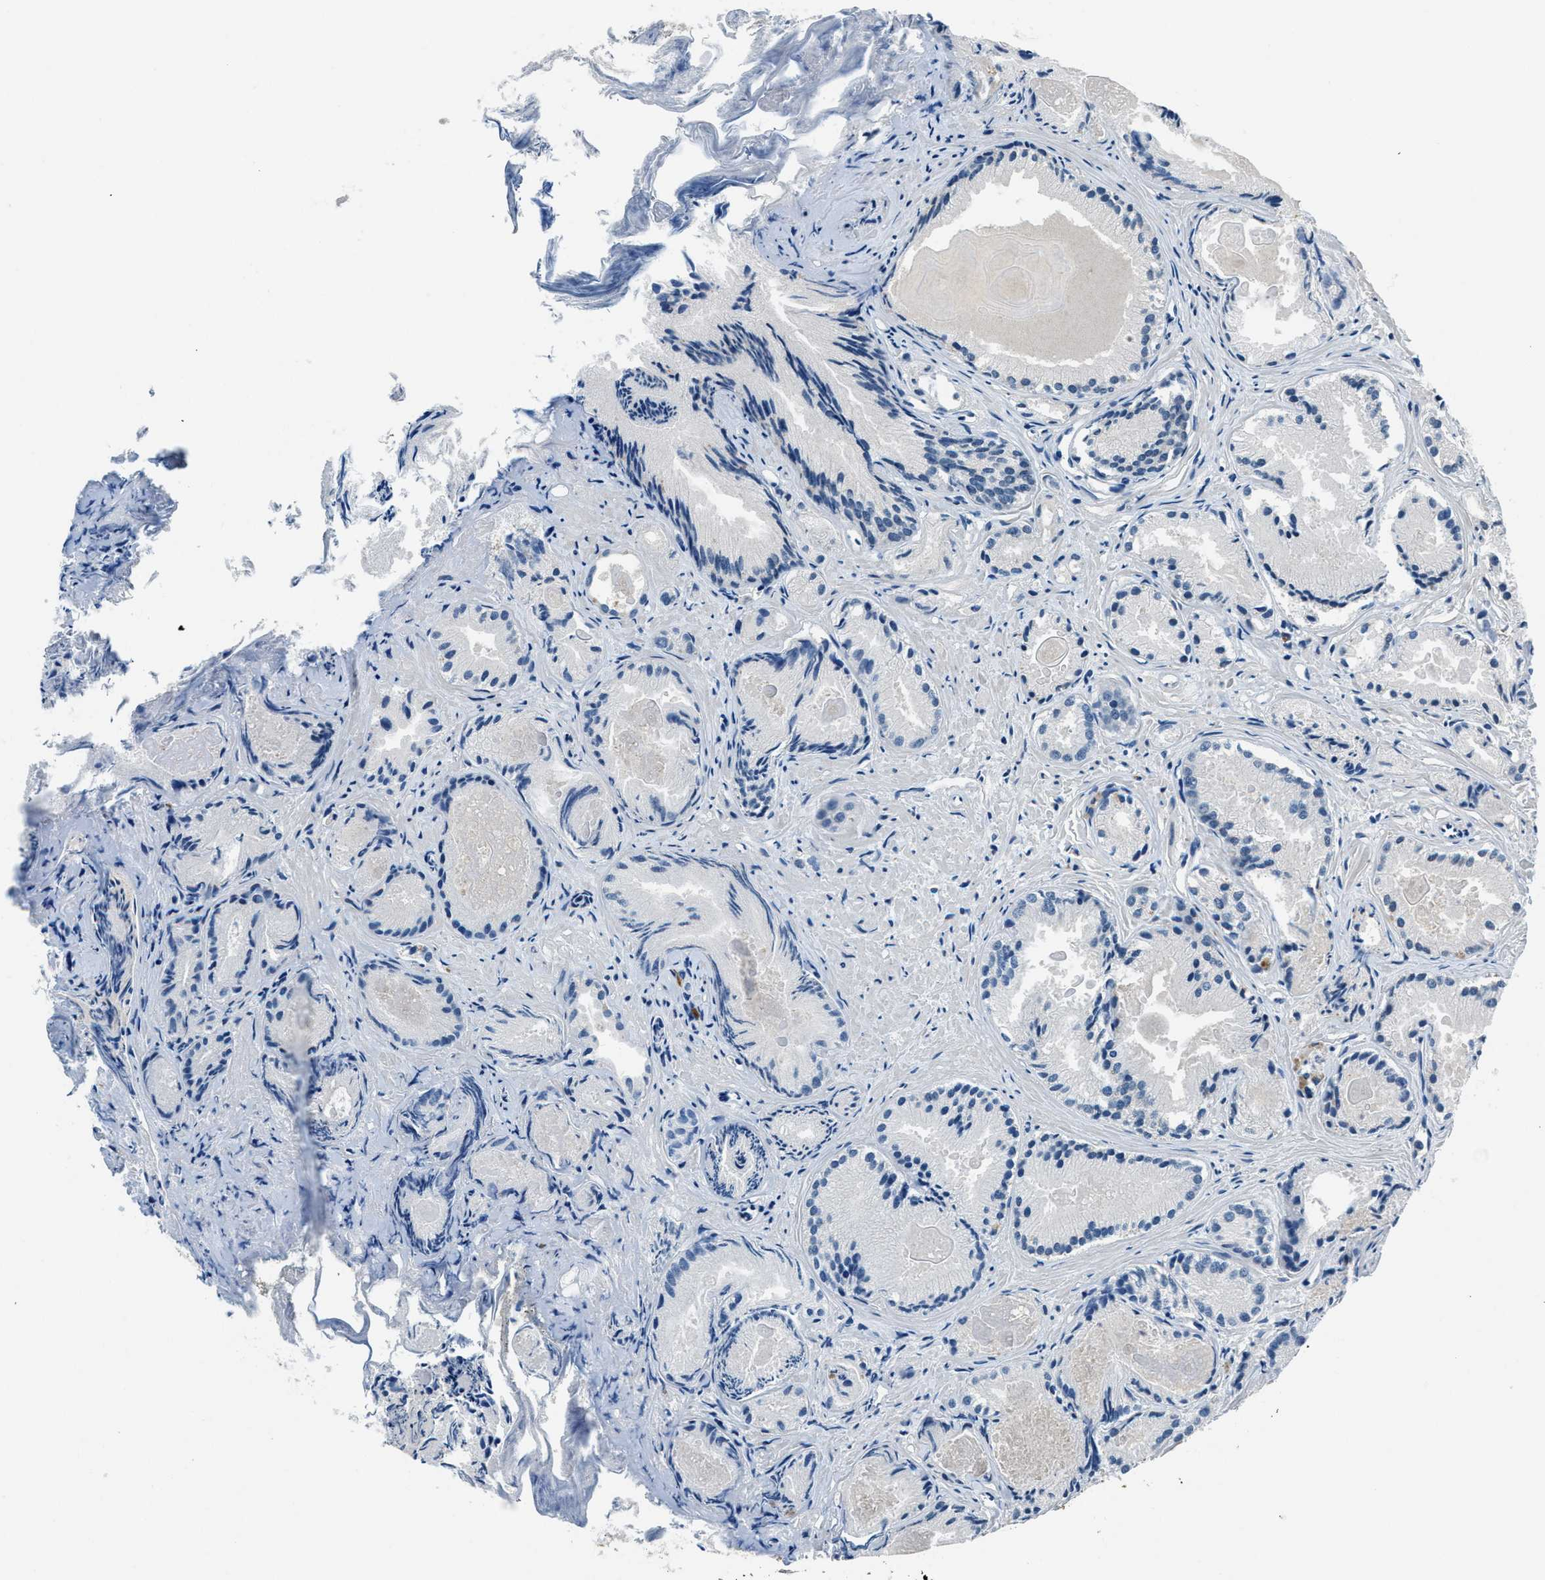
{"staining": {"intensity": "negative", "quantity": "none", "location": "none"}, "tissue": "prostate cancer", "cell_type": "Tumor cells", "image_type": "cancer", "snomed": [{"axis": "morphology", "description": "Adenocarcinoma, Low grade"}, {"axis": "topography", "description": "Prostate"}], "caption": "DAB immunohistochemical staining of prostate cancer displays no significant staining in tumor cells.", "gene": "NME8", "patient": {"sex": "male", "age": 72}}